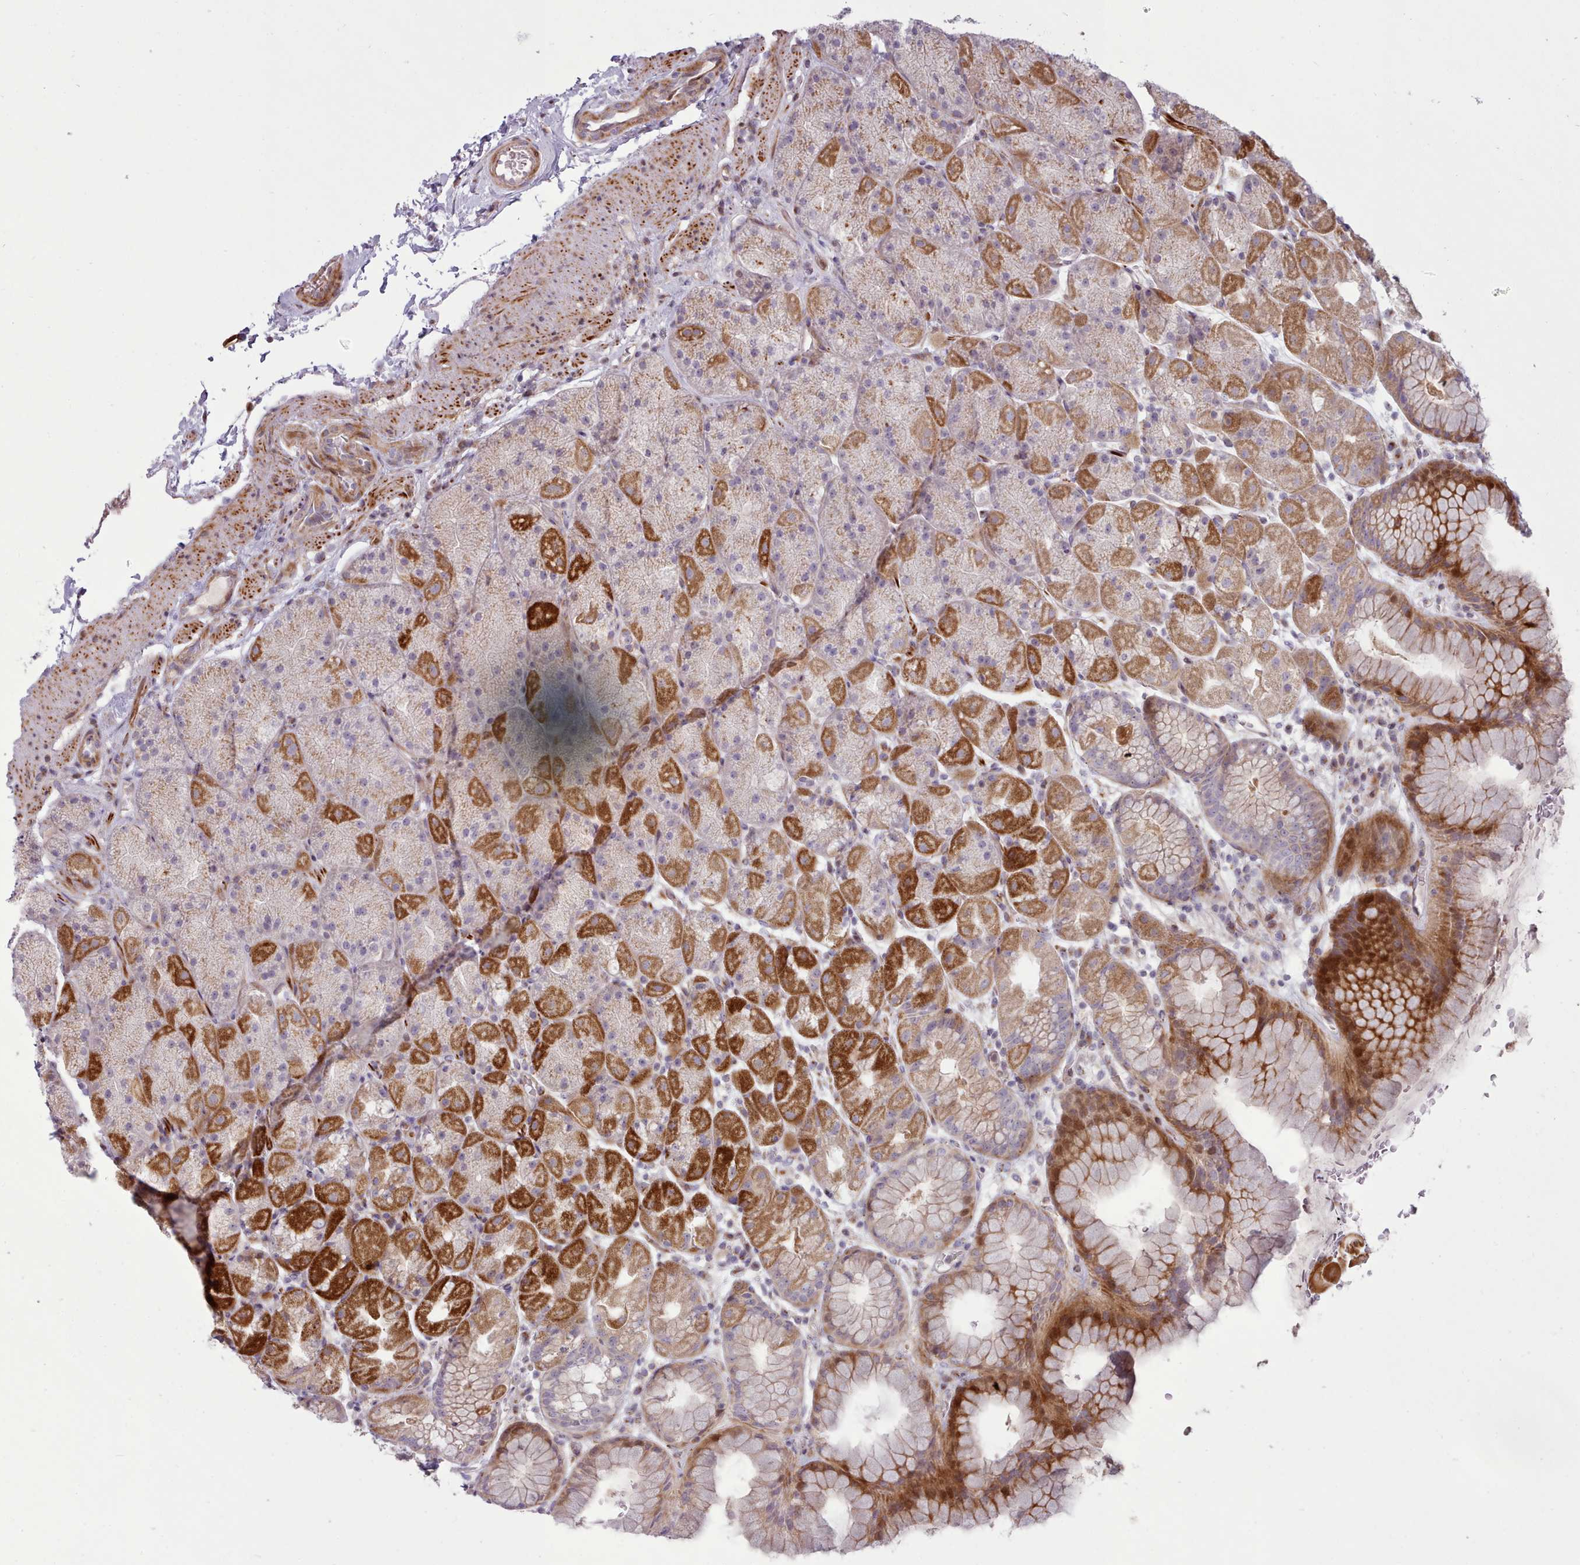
{"staining": {"intensity": "strong", "quantity": "25%-75%", "location": "cytoplasmic/membranous"}, "tissue": "stomach", "cell_type": "Glandular cells", "image_type": "normal", "snomed": [{"axis": "morphology", "description": "Normal tissue, NOS"}, {"axis": "topography", "description": "Stomach, upper"}, {"axis": "topography", "description": "Stomach, lower"}], "caption": "Protein expression analysis of normal human stomach reveals strong cytoplasmic/membranous positivity in approximately 25%-75% of glandular cells. The staining is performed using DAB brown chromogen to label protein expression. The nuclei are counter-stained blue using hematoxylin.", "gene": "PPP3R1", "patient": {"sex": "male", "age": 67}}